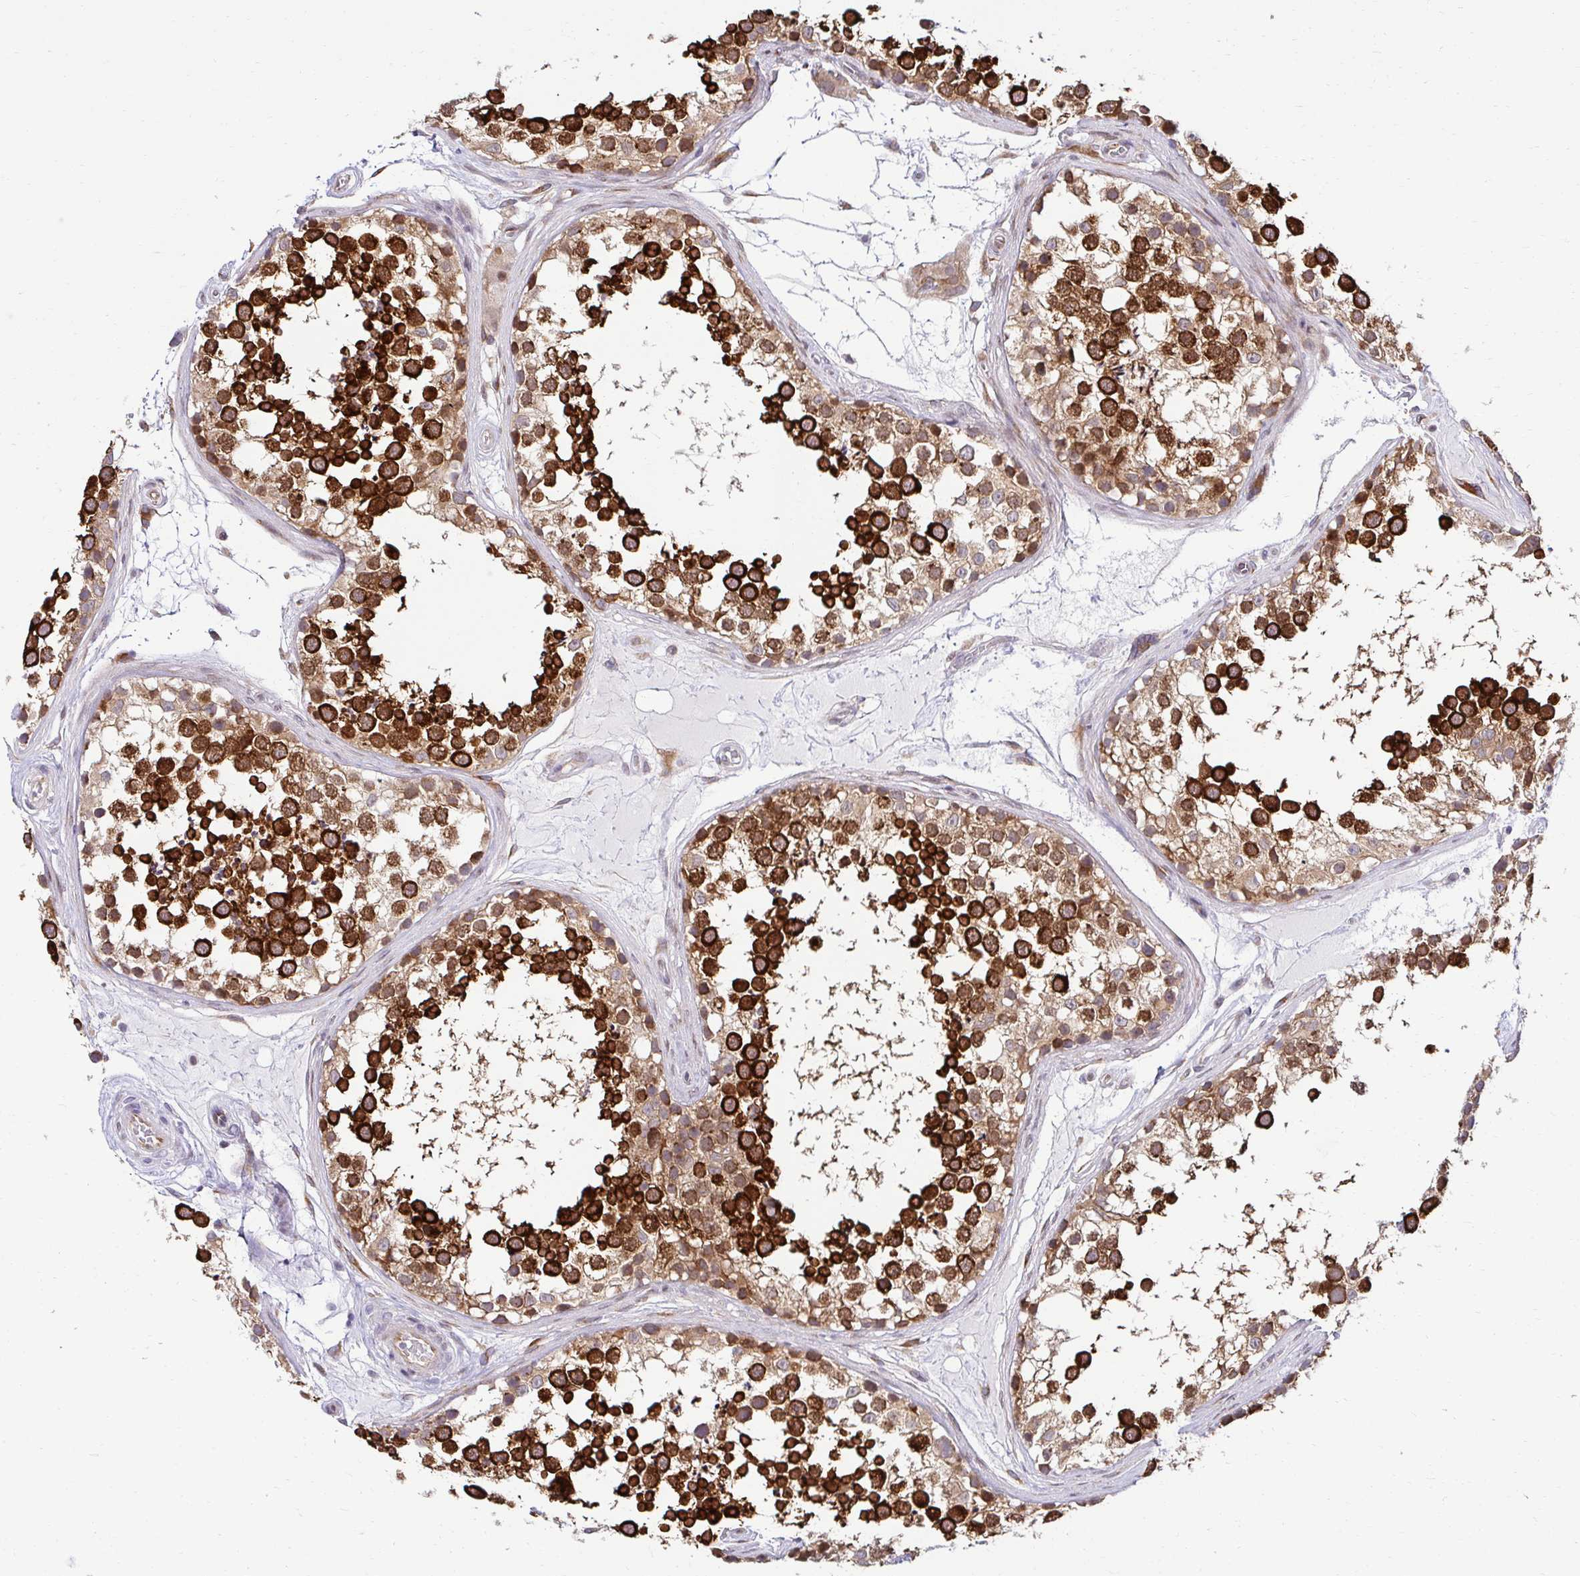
{"staining": {"intensity": "strong", "quantity": ">75%", "location": "cytoplasmic/membranous"}, "tissue": "testis", "cell_type": "Cells in seminiferous ducts", "image_type": "normal", "snomed": [{"axis": "morphology", "description": "Normal tissue, NOS"}, {"axis": "morphology", "description": "Seminoma, NOS"}, {"axis": "topography", "description": "Testis"}], "caption": "Cells in seminiferous ducts reveal strong cytoplasmic/membranous staining in approximately >75% of cells in benign testis.", "gene": "HPS1", "patient": {"sex": "male", "age": 65}}